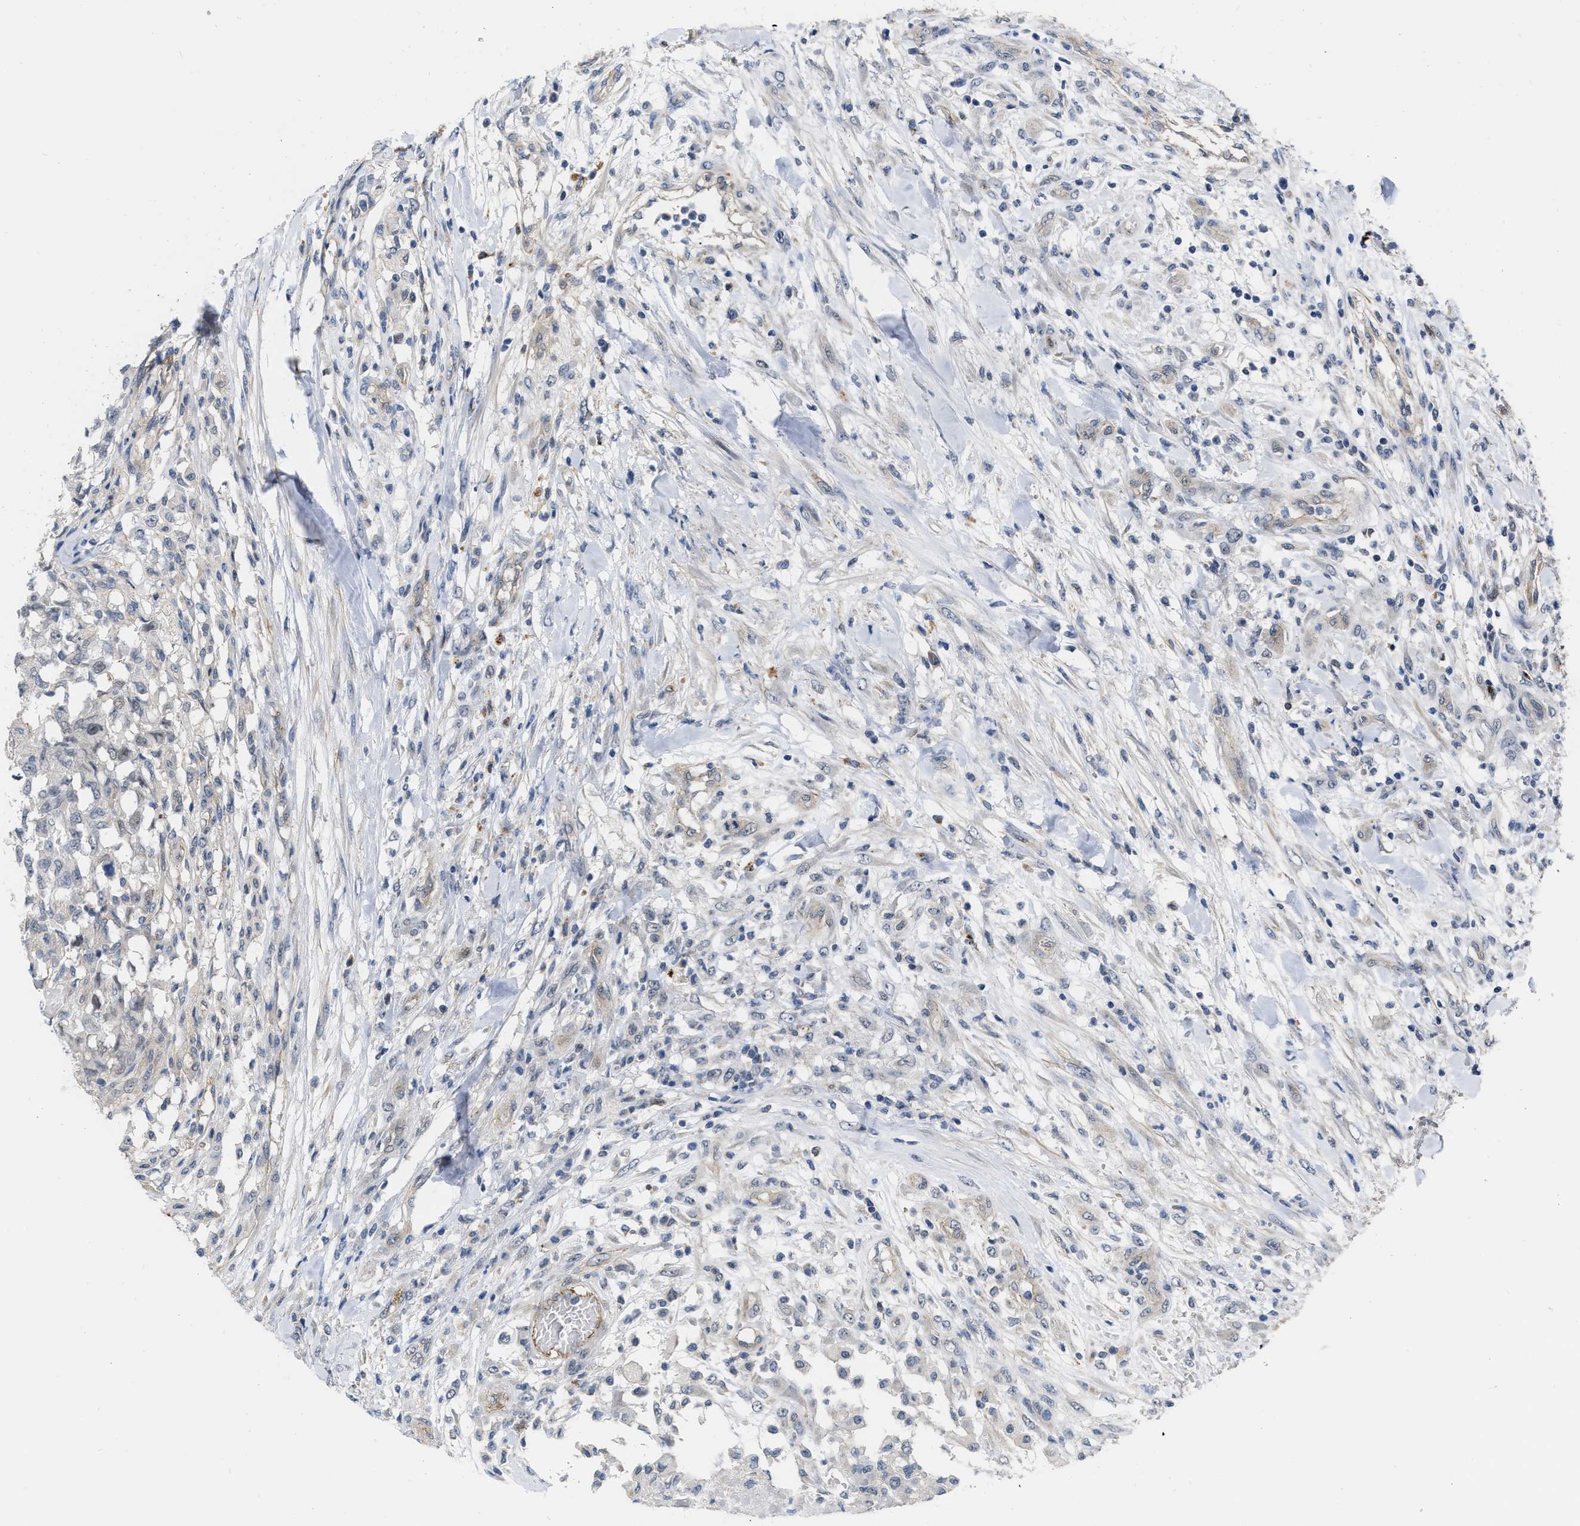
{"staining": {"intensity": "negative", "quantity": "none", "location": "none"}, "tissue": "testis cancer", "cell_type": "Tumor cells", "image_type": "cancer", "snomed": [{"axis": "morphology", "description": "Seminoma, NOS"}, {"axis": "topography", "description": "Testis"}], "caption": "This is an immunohistochemistry (IHC) histopathology image of testis seminoma. There is no expression in tumor cells.", "gene": "NAPEPLD", "patient": {"sex": "male", "age": 59}}